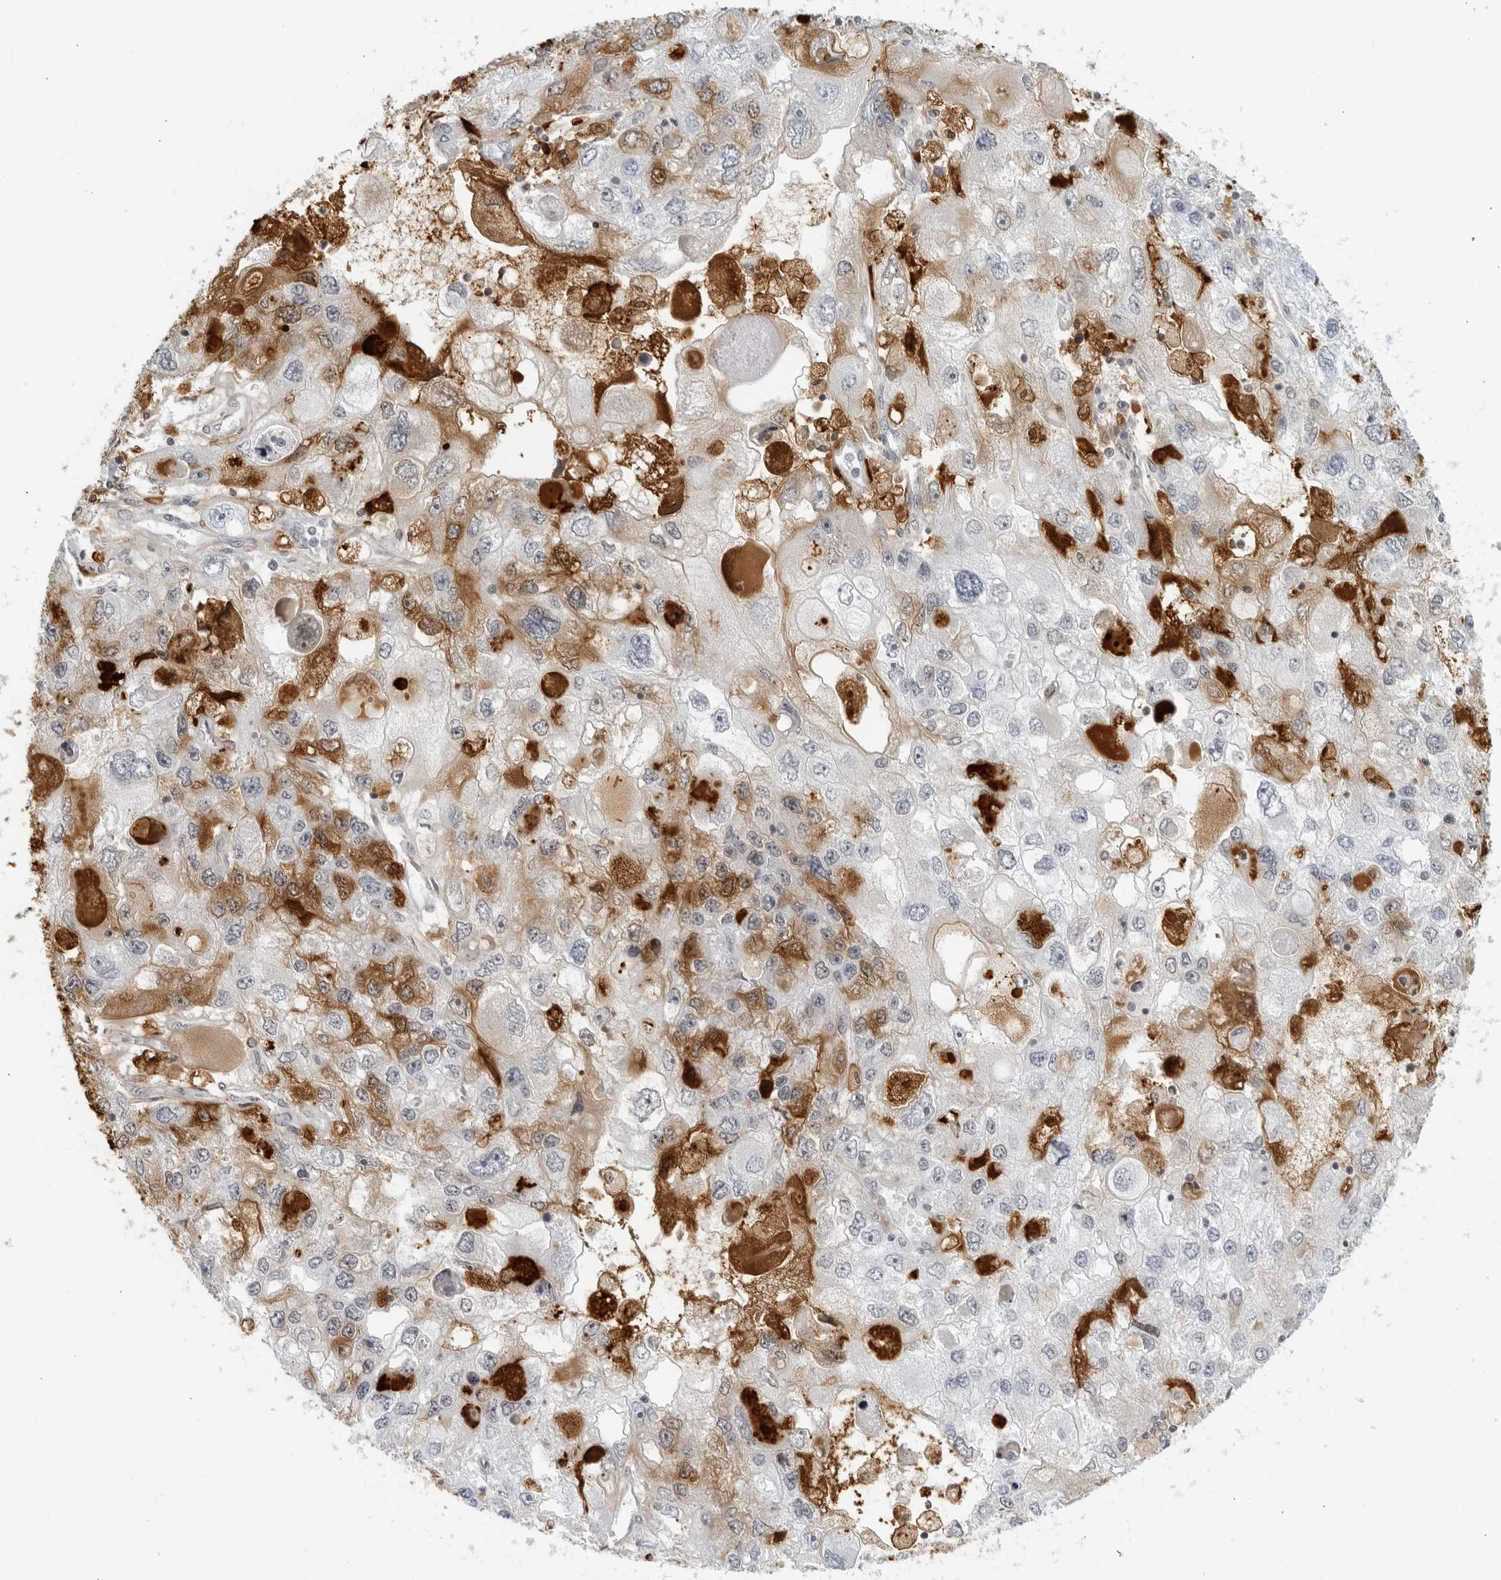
{"staining": {"intensity": "moderate", "quantity": "25%-75%", "location": "cytoplasmic/membranous"}, "tissue": "endometrial cancer", "cell_type": "Tumor cells", "image_type": "cancer", "snomed": [{"axis": "morphology", "description": "Adenocarcinoma, NOS"}, {"axis": "topography", "description": "Endometrium"}], "caption": "Endometrial adenocarcinoma tissue exhibits moderate cytoplasmic/membranous staining in approximately 25%-75% of tumor cells The protein of interest is shown in brown color, while the nuclei are stained blue.", "gene": "FGG", "patient": {"sex": "female", "age": 49}}